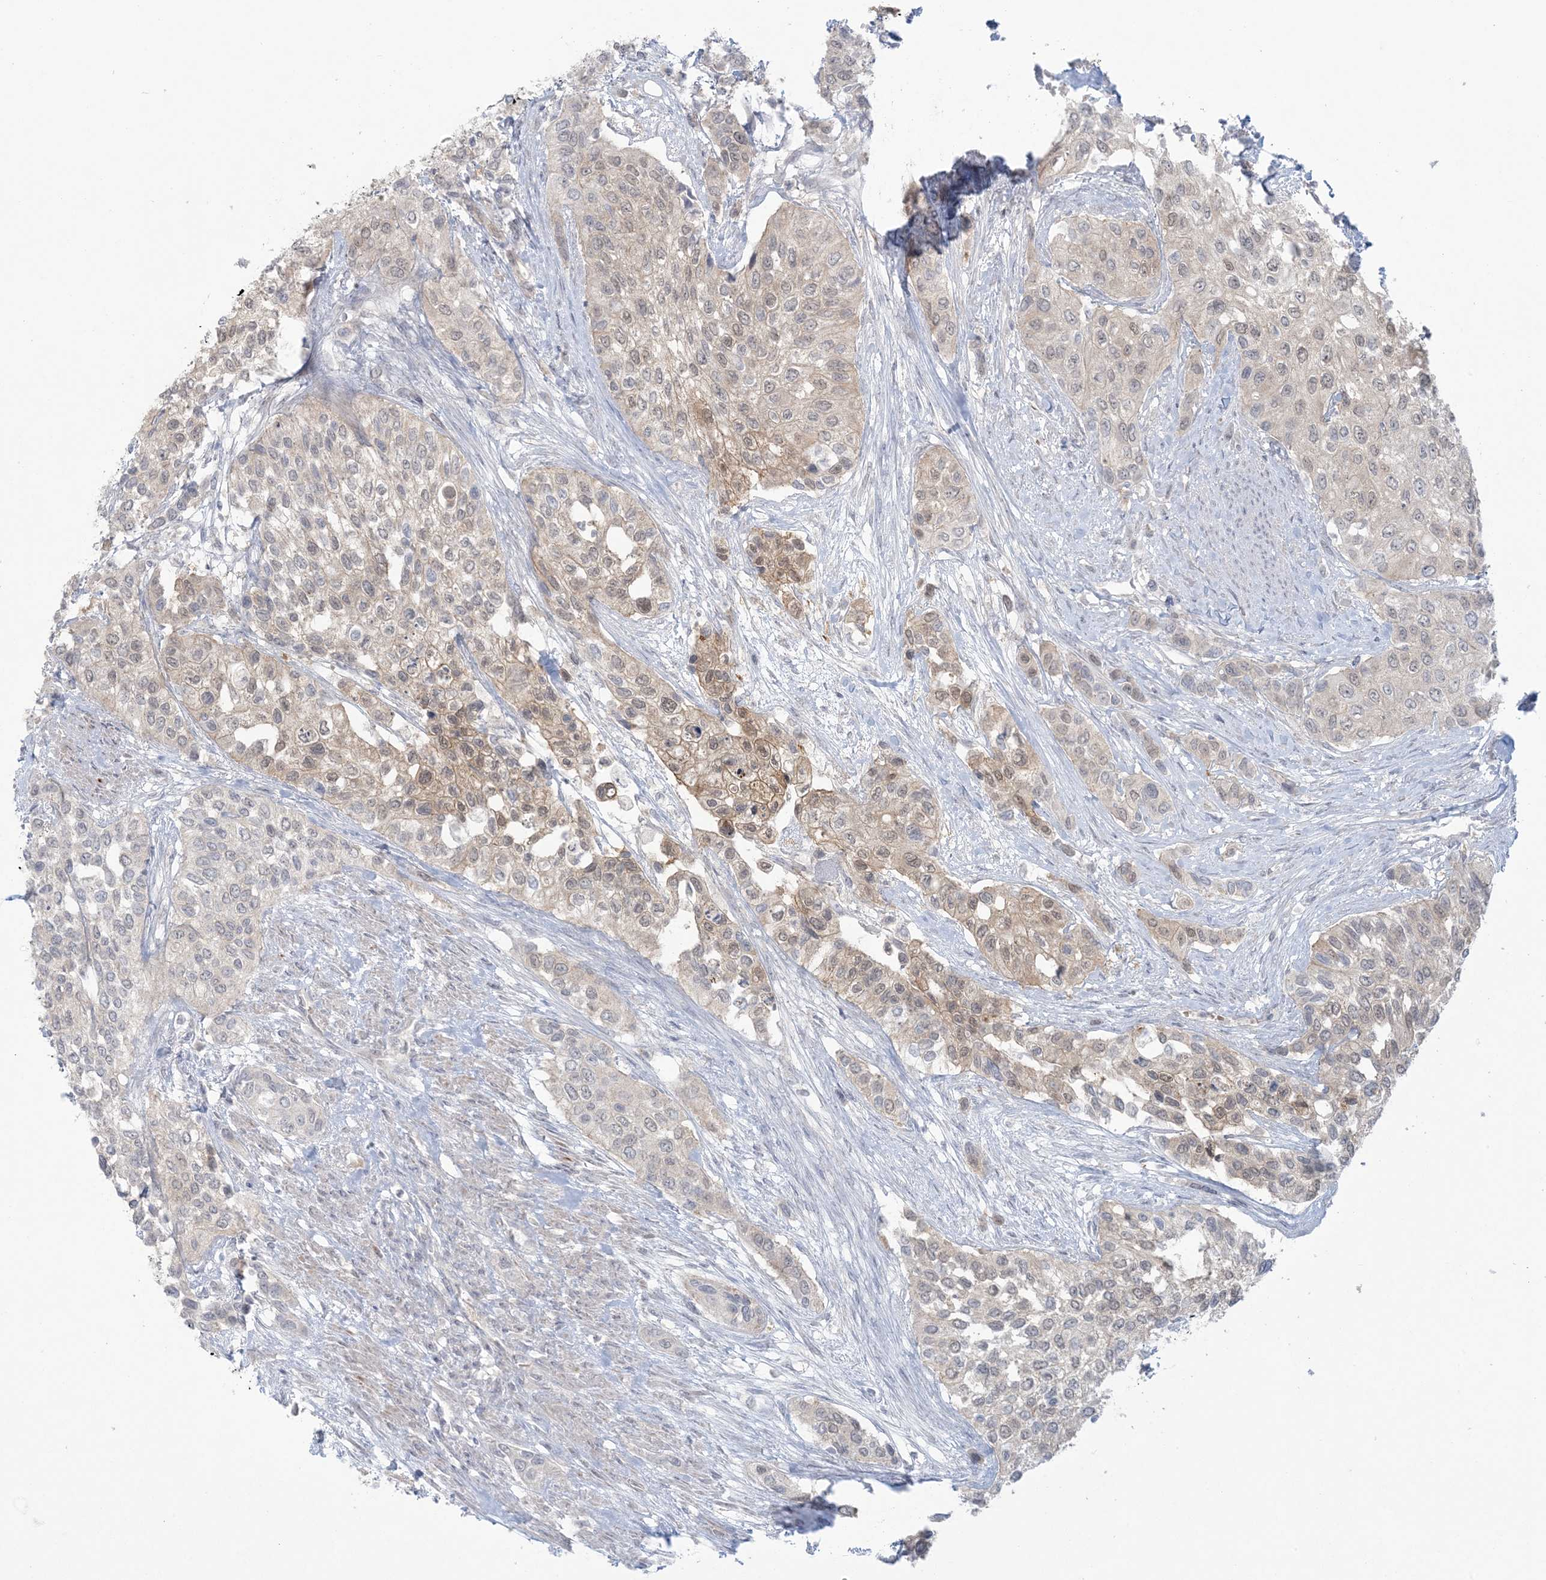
{"staining": {"intensity": "moderate", "quantity": "<25%", "location": "cytoplasmic/membranous,nuclear"}, "tissue": "urothelial cancer", "cell_type": "Tumor cells", "image_type": "cancer", "snomed": [{"axis": "morphology", "description": "Normal tissue, NOS"}, {"axis": "morphology", "description": "Urothelial carcinoma, High grade"}, {"axis": "topography", "description": "Vascular tissue"}, {"axis": "topography", "description": "Urinary bladder"}], "caption": "Urothelial carcinoma (high-grade) stained with a brown dye exhibits moderate cytoplasmic/membranous and nuclear positive staining in about <25% of tumor cells.", "gene": "NRBP2", "patient": {"sex": "female", "age": 56}}